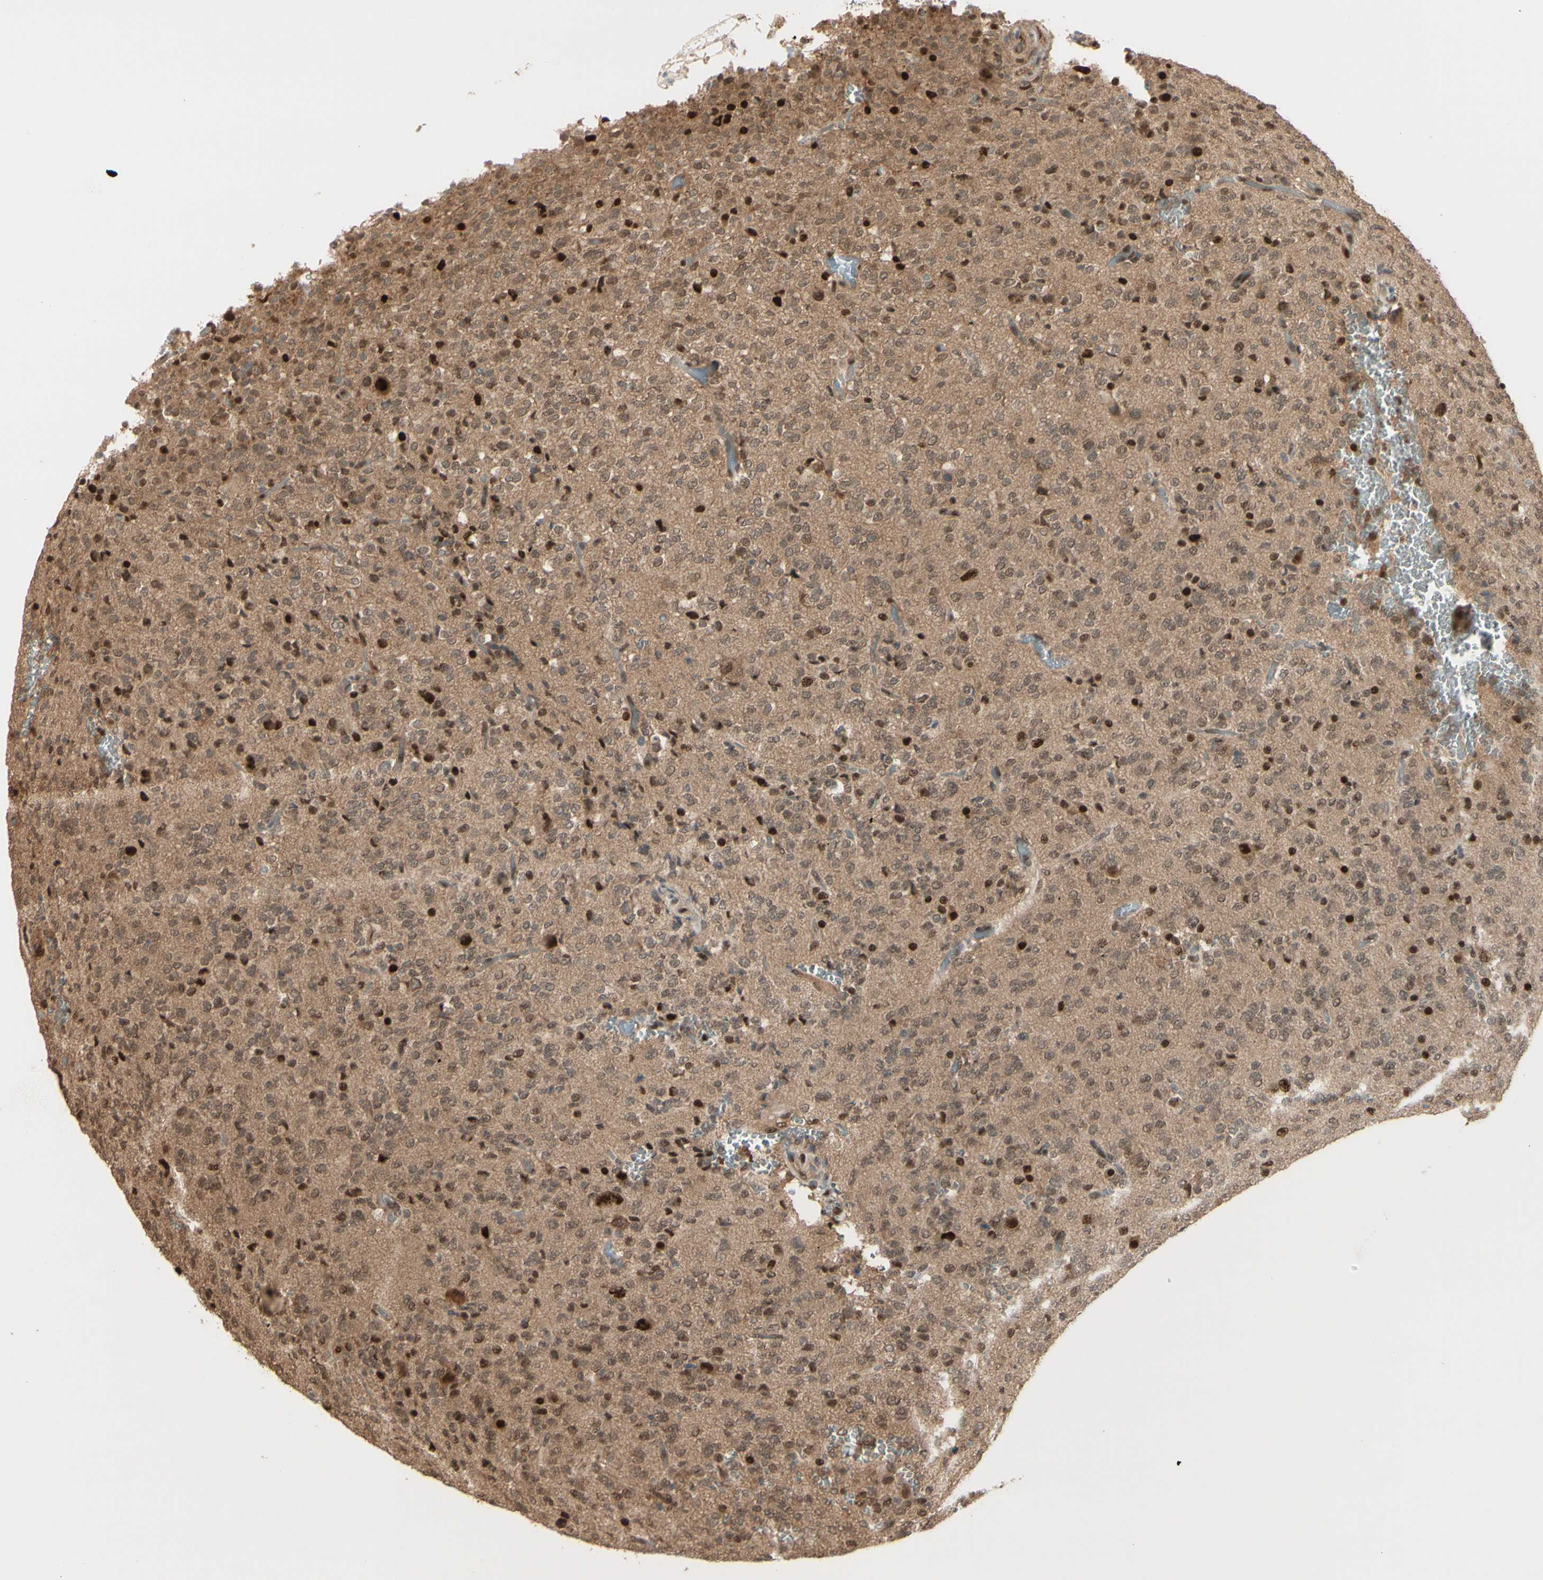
{"staining": {"intensity": "moderate", "quantity": ">75%", "location": "cytoplasmic/membranous,nuclear"}, "tissue": "glioma", "cell_type": "Tumor cells", "image_type": "cancer", "snomed": [{"axis": "morphology", "description": "Glioma, malignant, Low grade"}, {"axis": "topography", "description": "Brain"}], "caption": "Brown immunohistochemical staining in malignant glioma (low-grade) demonstrates moderate cytoplasmic/membranous and nuclear positivity in about >75% of tumor cells. Nuclei are stained in blue.", "gene": "HSF1", "patient": {"sex": "male", "age": 38}}